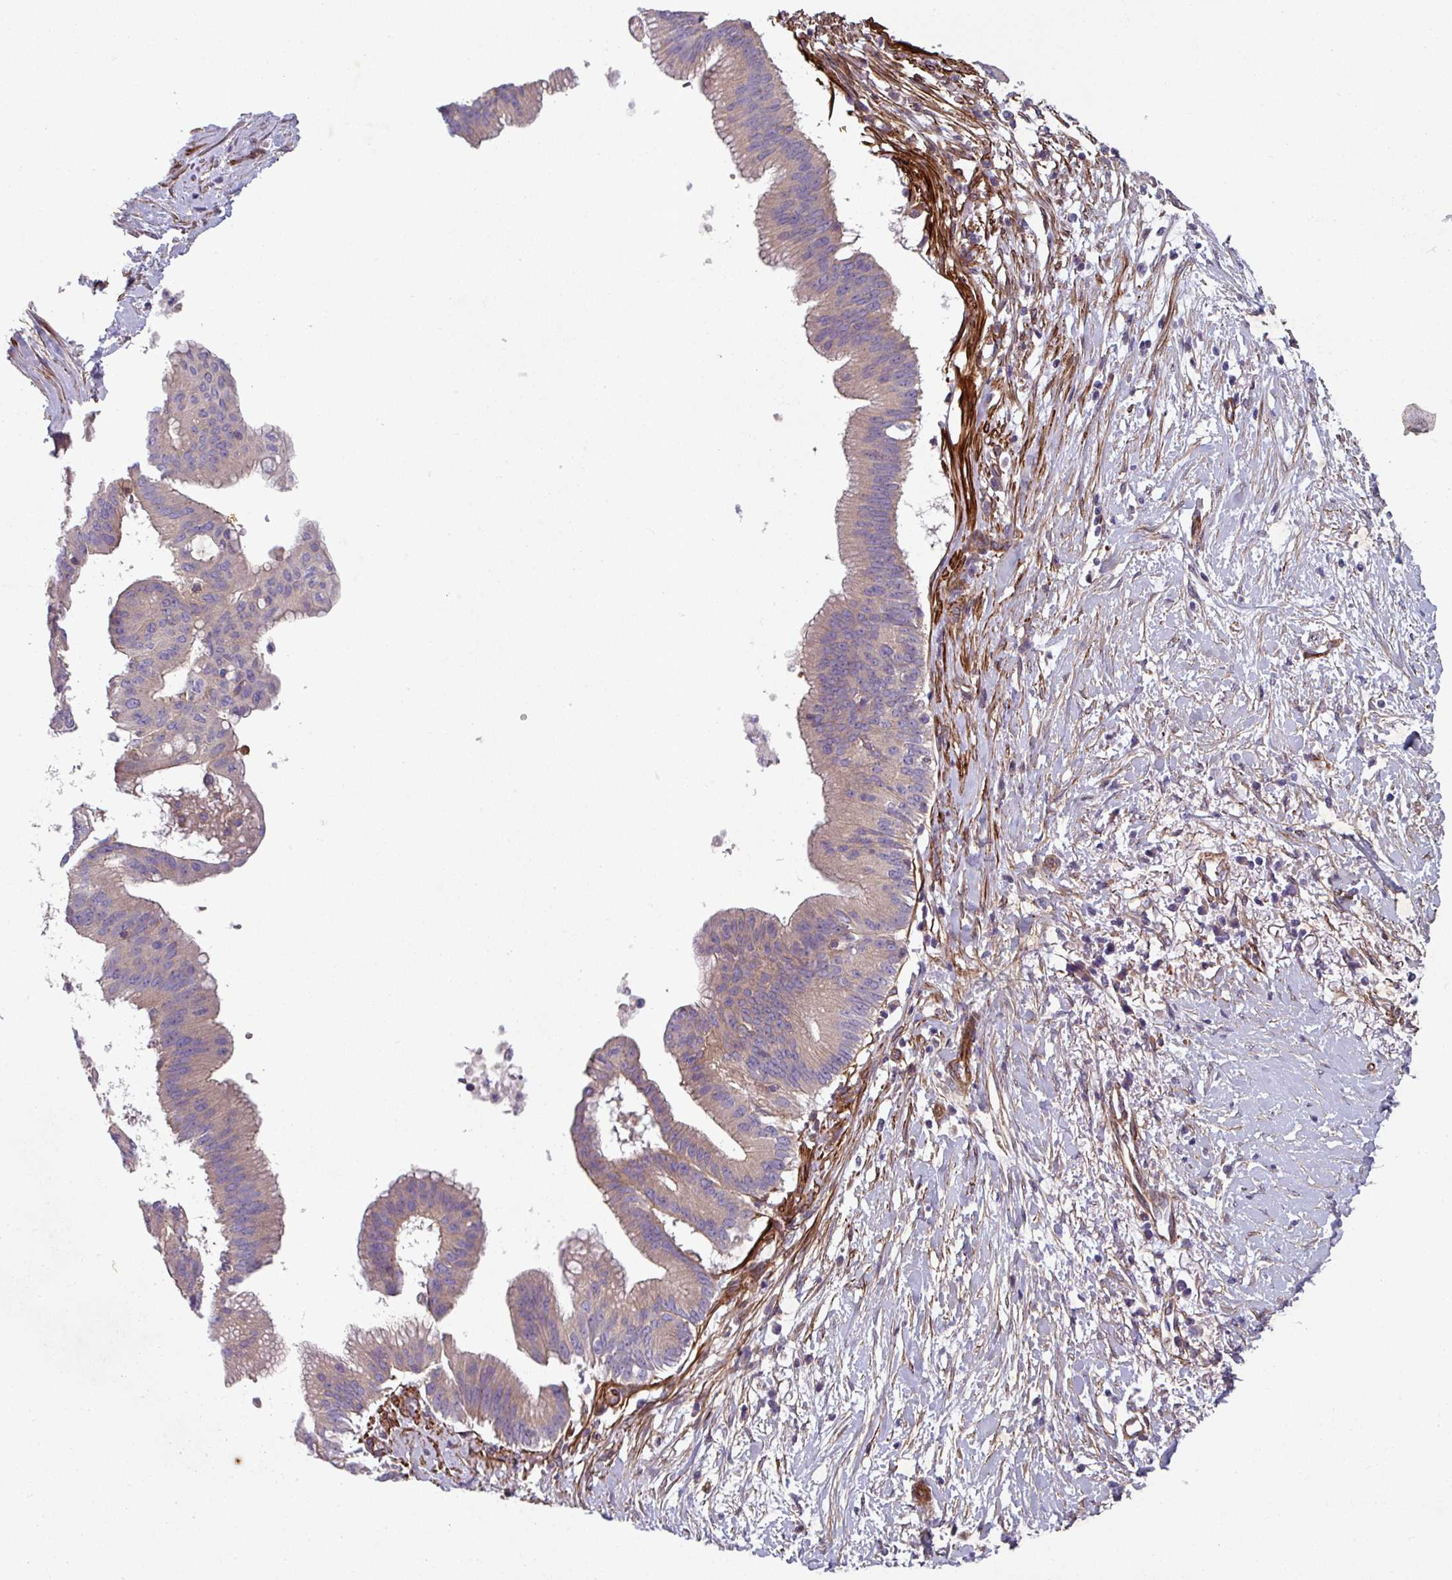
{"staining": {"intensity": "weak", "quantity": "25%-75%", "location": "cytoplasmic/membranous"}, "tissue": "pancreatic cancer", "cell_type": "Tumor cells", "image_type": "cancer", "snomed": [{"axis": "morphology", "description": "Adenocarcinoma, NOS"}, {"axis": "topography", "description": "Pancreas"}], "caption": "The image shows a brown stain indicating the presence of a protein in the cytoplasmic/membranous of tumor cells in pancreatic cancer. (Brightfield microscopy of DAB IHC at high magnification).", "gene": "ATP2C2", "patient": {"sex": "male", "age": 68}}